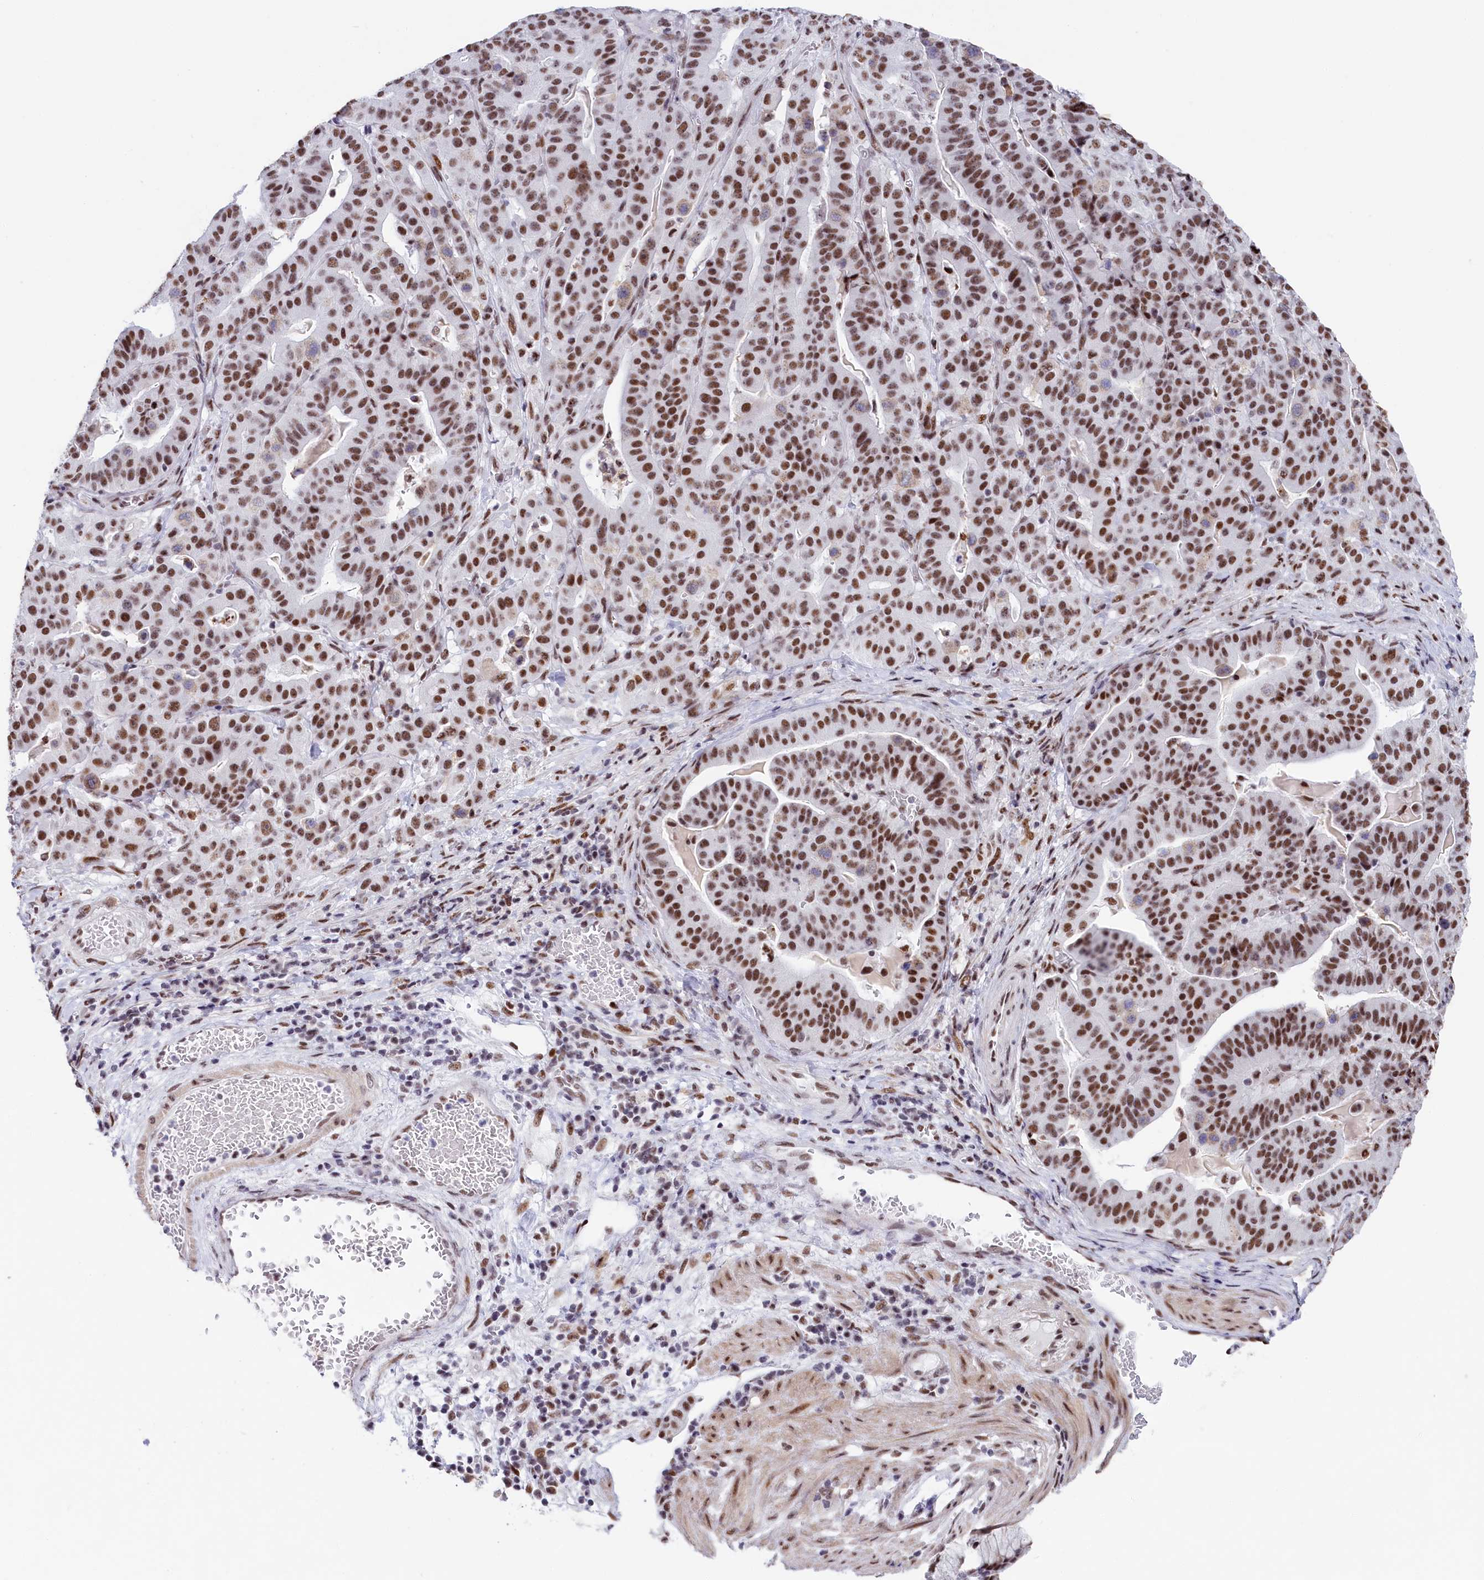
{"staining": {"intensity": "moderate", "quantity": ">75%", "location": "nuclear"}, "tissue": "stomach cancer", "cell_type": "Tumor cells", "image_type": "cancer", "snomed": [{"axis": "morphology", "description": "Adenocarcinoma, NOS"}, {"axis": "topography", "description": "Stomach"}], "caption": "Stomach adenocarcinoma stained with a brown dye exhibits moderate nuclear positive staining in about >75% of tumor cells.", "gene": "SNRNP70", "patient": {"sex": "male", "age": 48}}